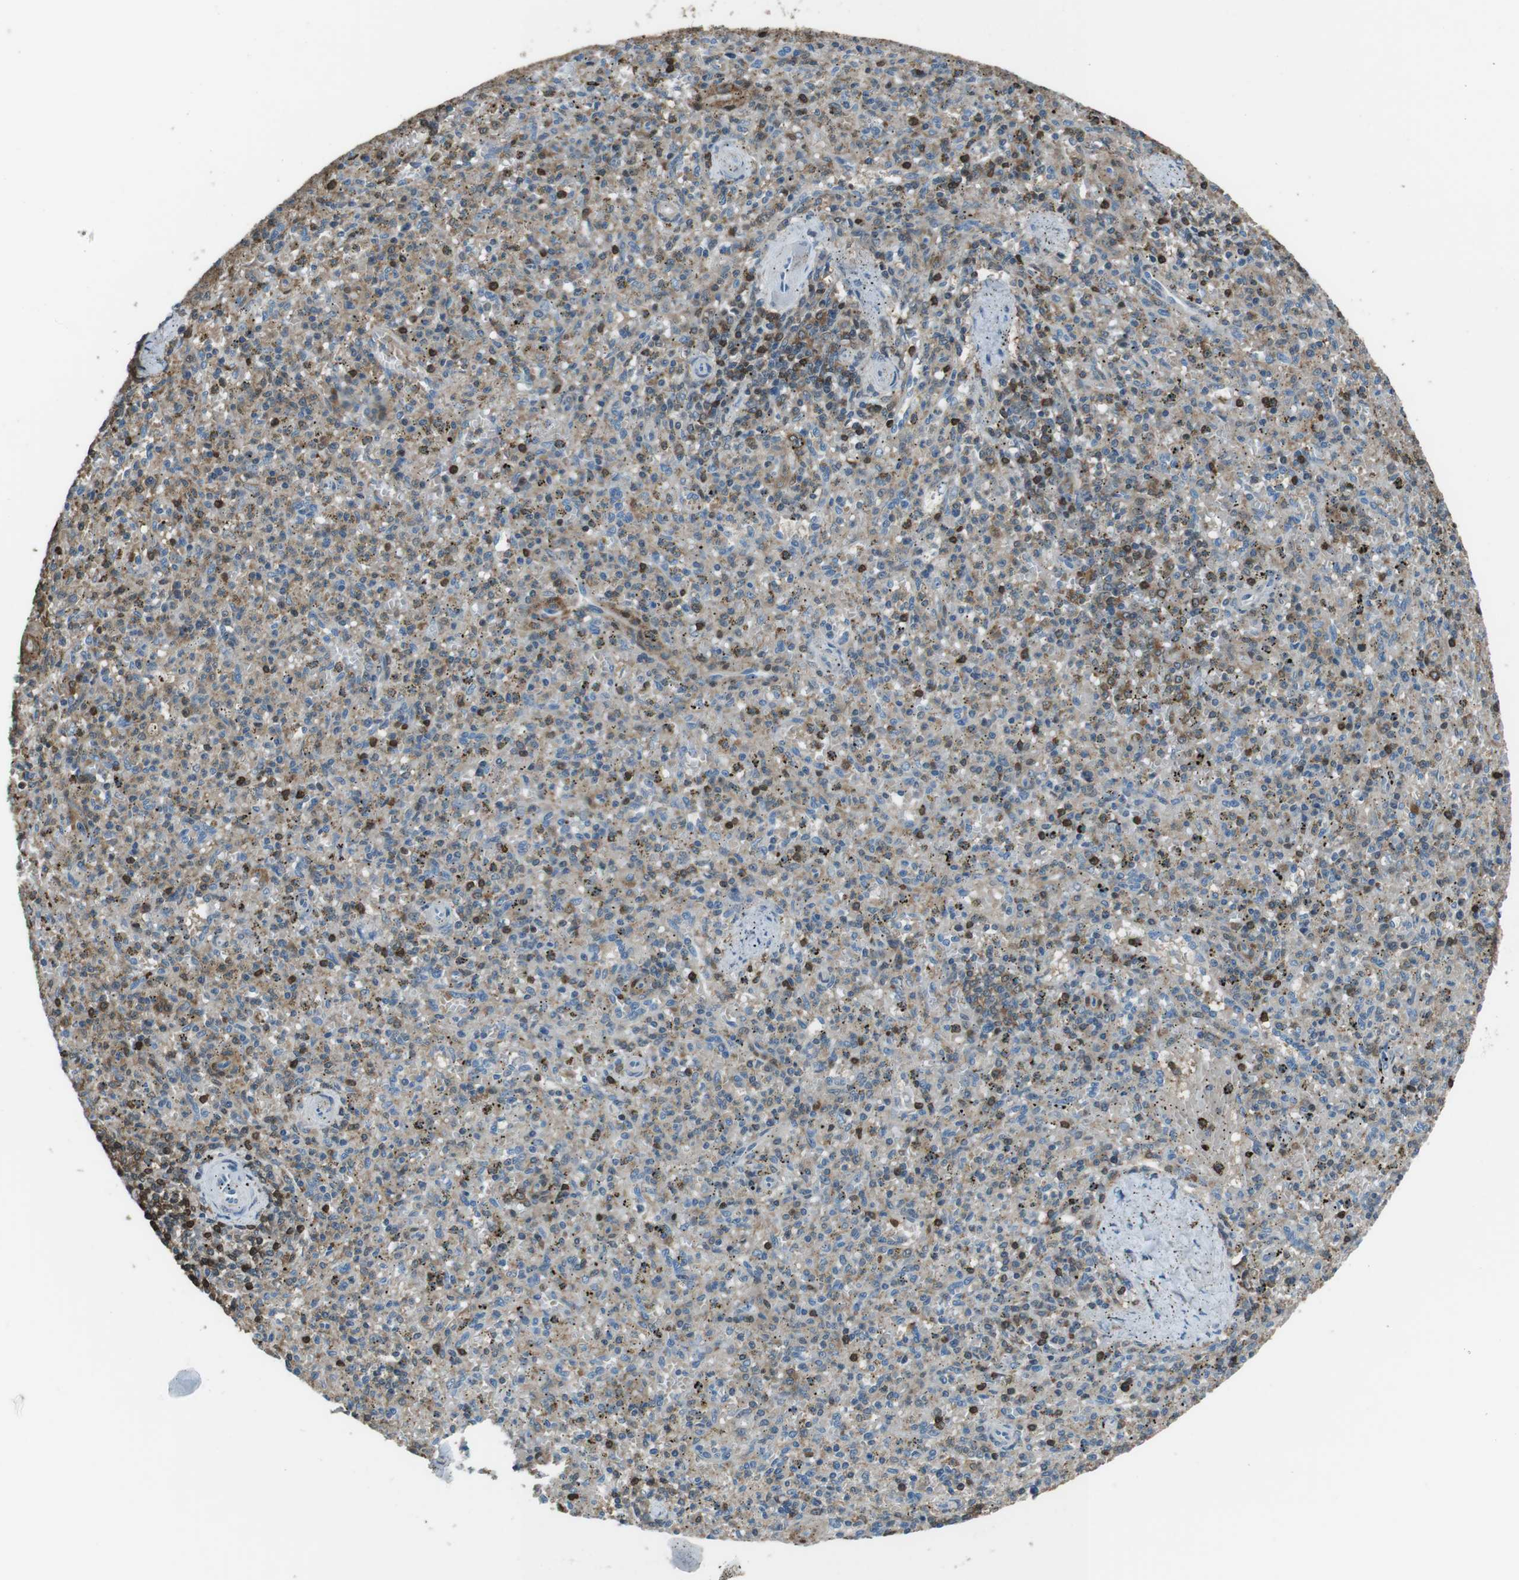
{"staining": {"intensity": "moderate", "quantity": "<25%", "location": "cytoplasmic/membranous,nuclear"}, "tissue": "spleen", "cell_type": "Cells in red pulp", "image_type": "normal", "snomed": [{"axis": "morphology", "description": "Normal tissue, NOS"}, {"axis": "topography", "description": "Spleen"}], "caption": "DAB (3,3'-diaminobenzidine) immunohistochemical staining of unremarkable spleen shows moderate cytoplasmic/membranous,nuclear protein staining in approximately <25% of cells in red pulp.", "gene": "TWSG1", "patient": {"sex": "male", "age": 72}}